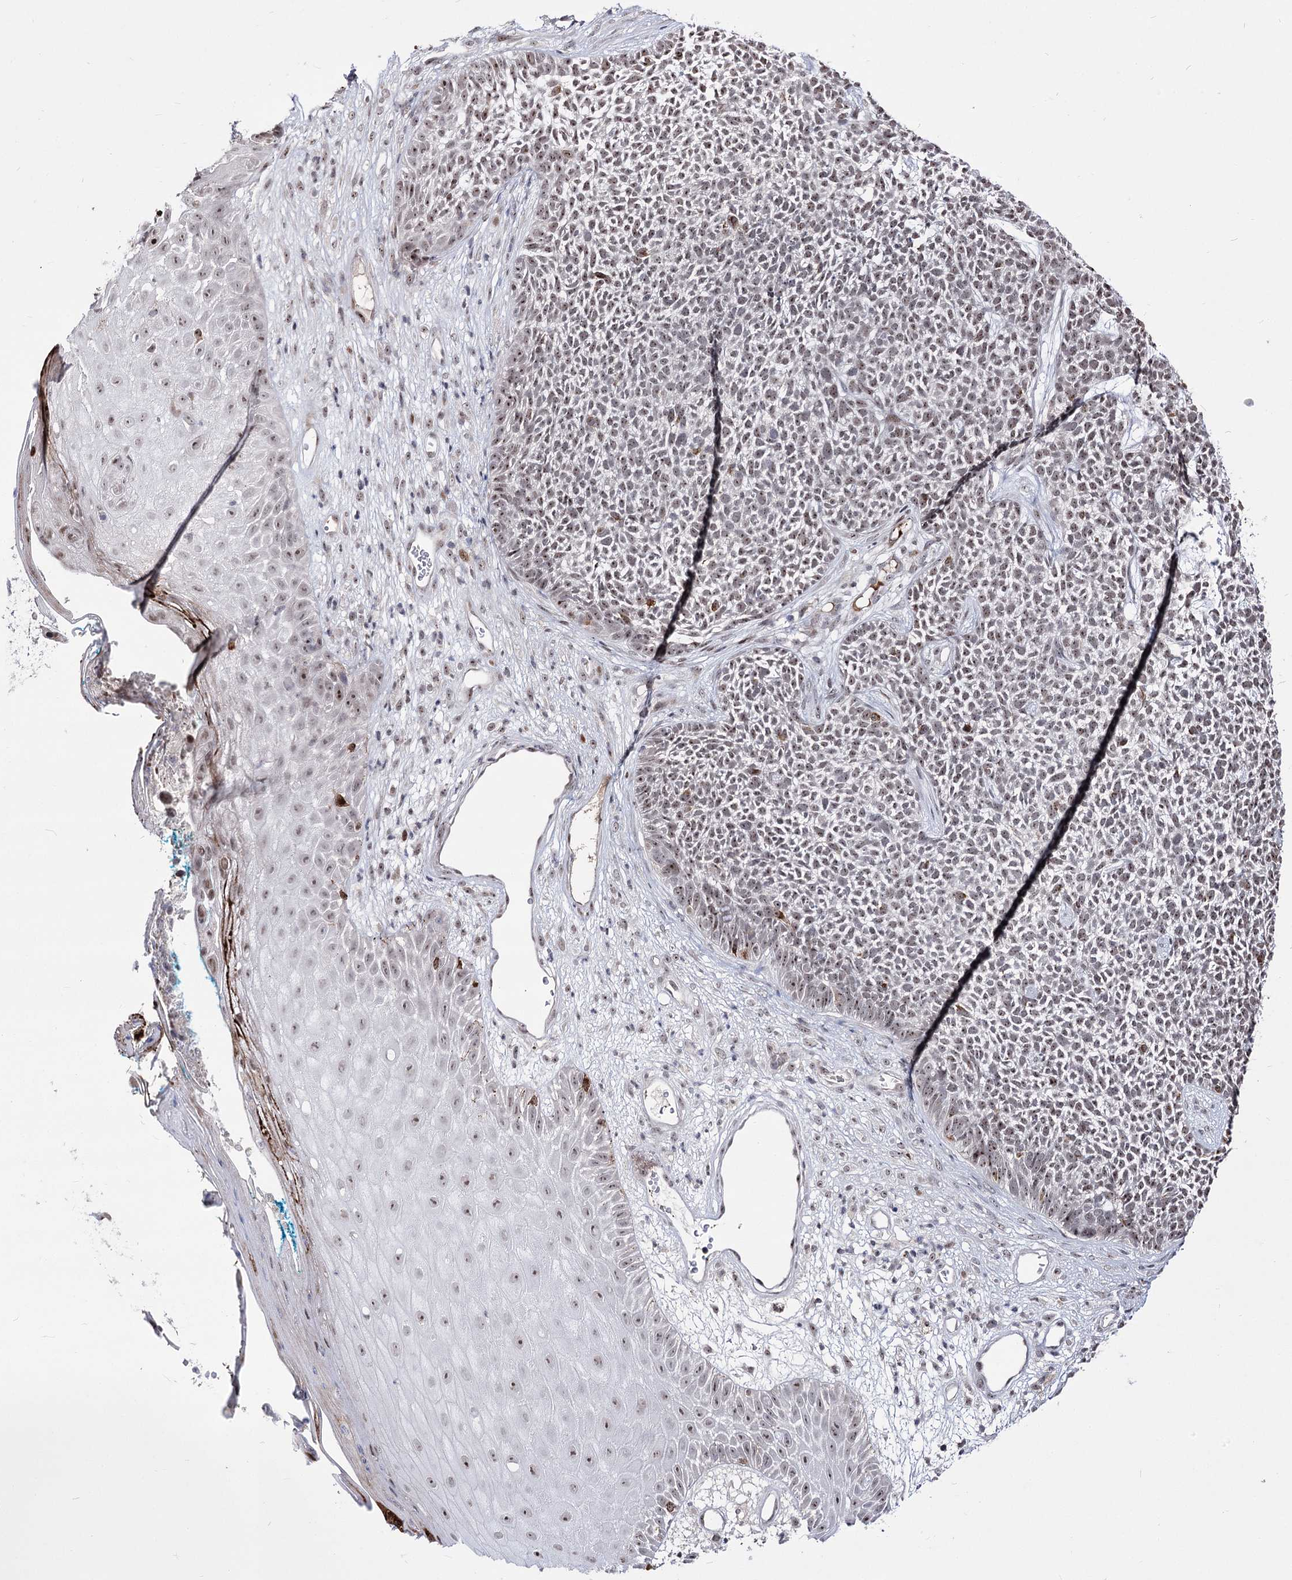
{"staining": {"intensity": "weak", "quantity": ">75%", "location": "nuclear"}, "tissue": "skin cancer", "cell_type": "Tumor cells", "image_type": "cancer", "snomed": [{"axis": "morphology", "description": "Basal cell carcinoma"}, {"axis": "topography", "description": "Skin"}], "caption": "An image of basal cell carcinoma (skin) stained for a protein reveals weak nuclear brown staining in tumor cells.", "gene": "STOX1", "patient": {"sex": "female", "age": 84}}